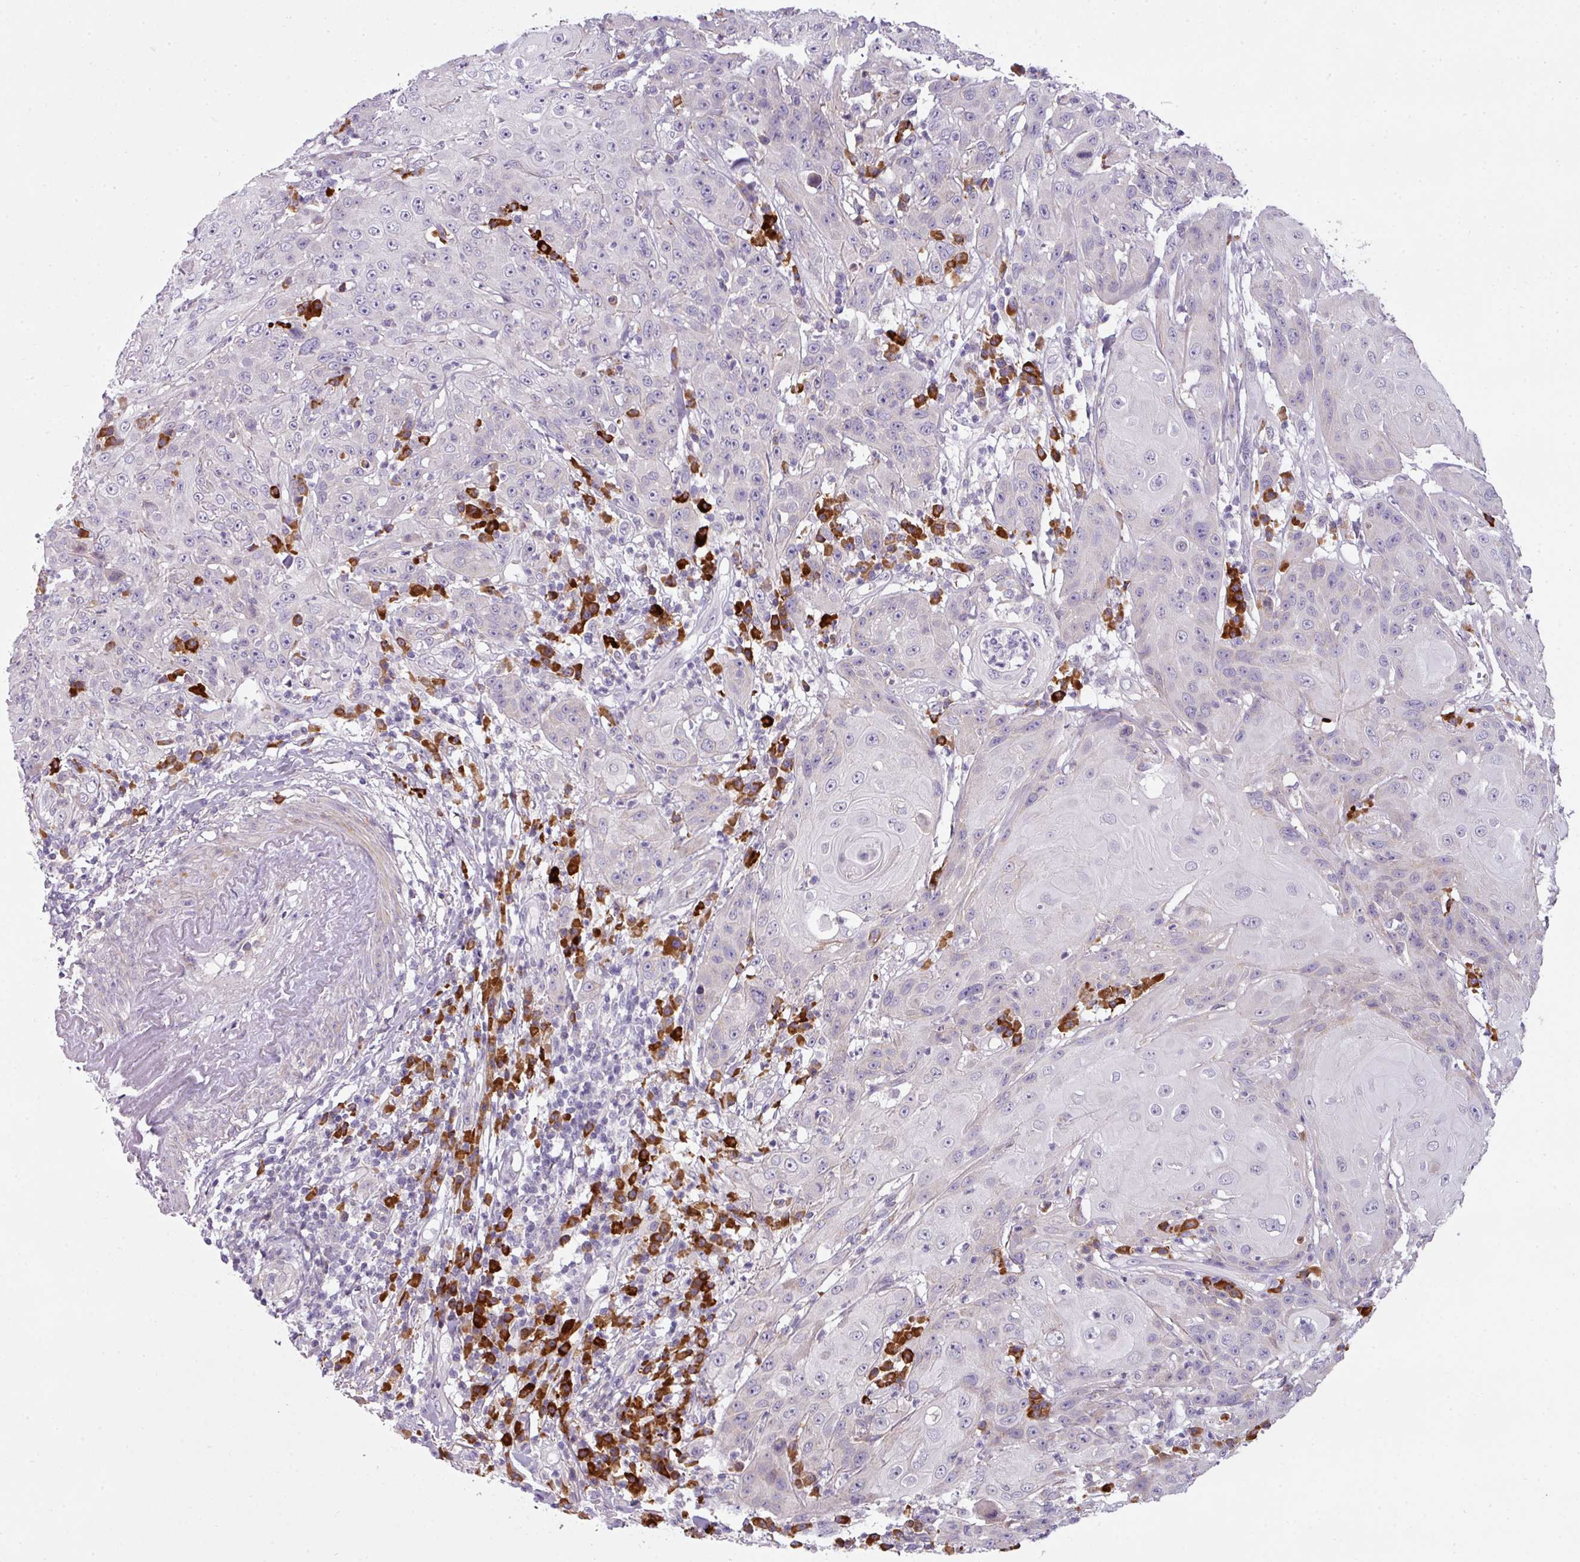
{"staining": {"intensity": "negative", "quantity": "none", "location": "none"}, "tissue": "head and neck cancer", "cell_type": "Tumor cells", "image_type": "cancer", "snomed": [{"axis": "morphology", "description": "Squamous cell carcinoma, NOS"}, {"axis": "topography", "description": "Skin"}, {"axis": "topography", "description": "Head-Neck"}], "caption": "Tumor cells are negative for brown protein staining in head and neck cancer (squamous cell carcinoma).", "gene": "C2orf68", "patient": {"sex": "male", "age": 80}}